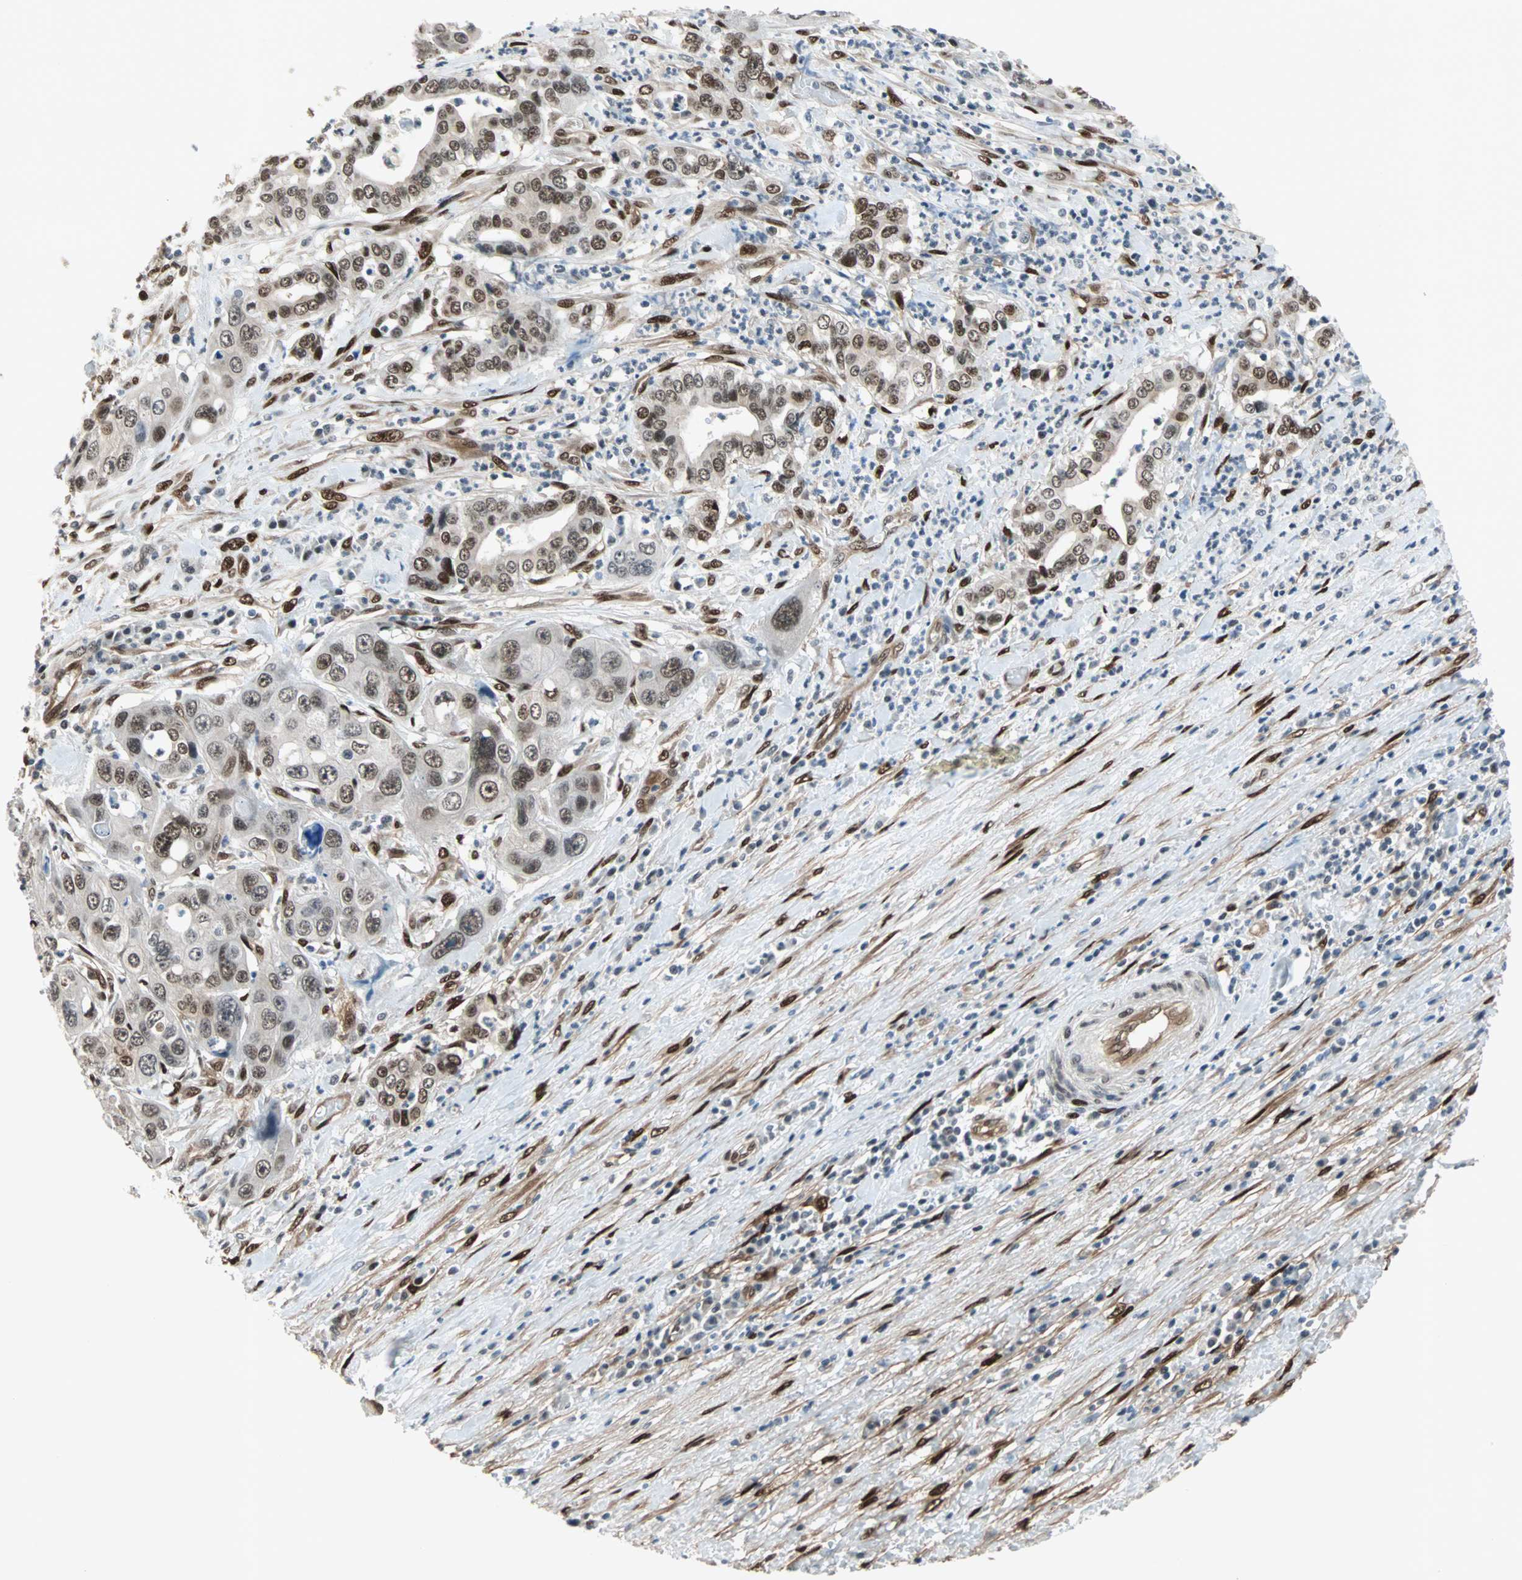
{"staining": {"intensity": "strong", "quantity": ">75%", "location": "nuclear"}, "tissue": "liver cancer", "cell_type": "Tumor cells", "image_type": "cancer", "snomed": [{"axis": "morphology", "description": "Cholangiocarcinoma"}, {"axis": "topography", "description": "Liver"}], "caption": "Liver cholangiocarcinoma stained for a protein exhibits strong nuclear positivity in tumor cells.", "gene": "WWTR1", "patient": {"sex": "female", "age": 61}}